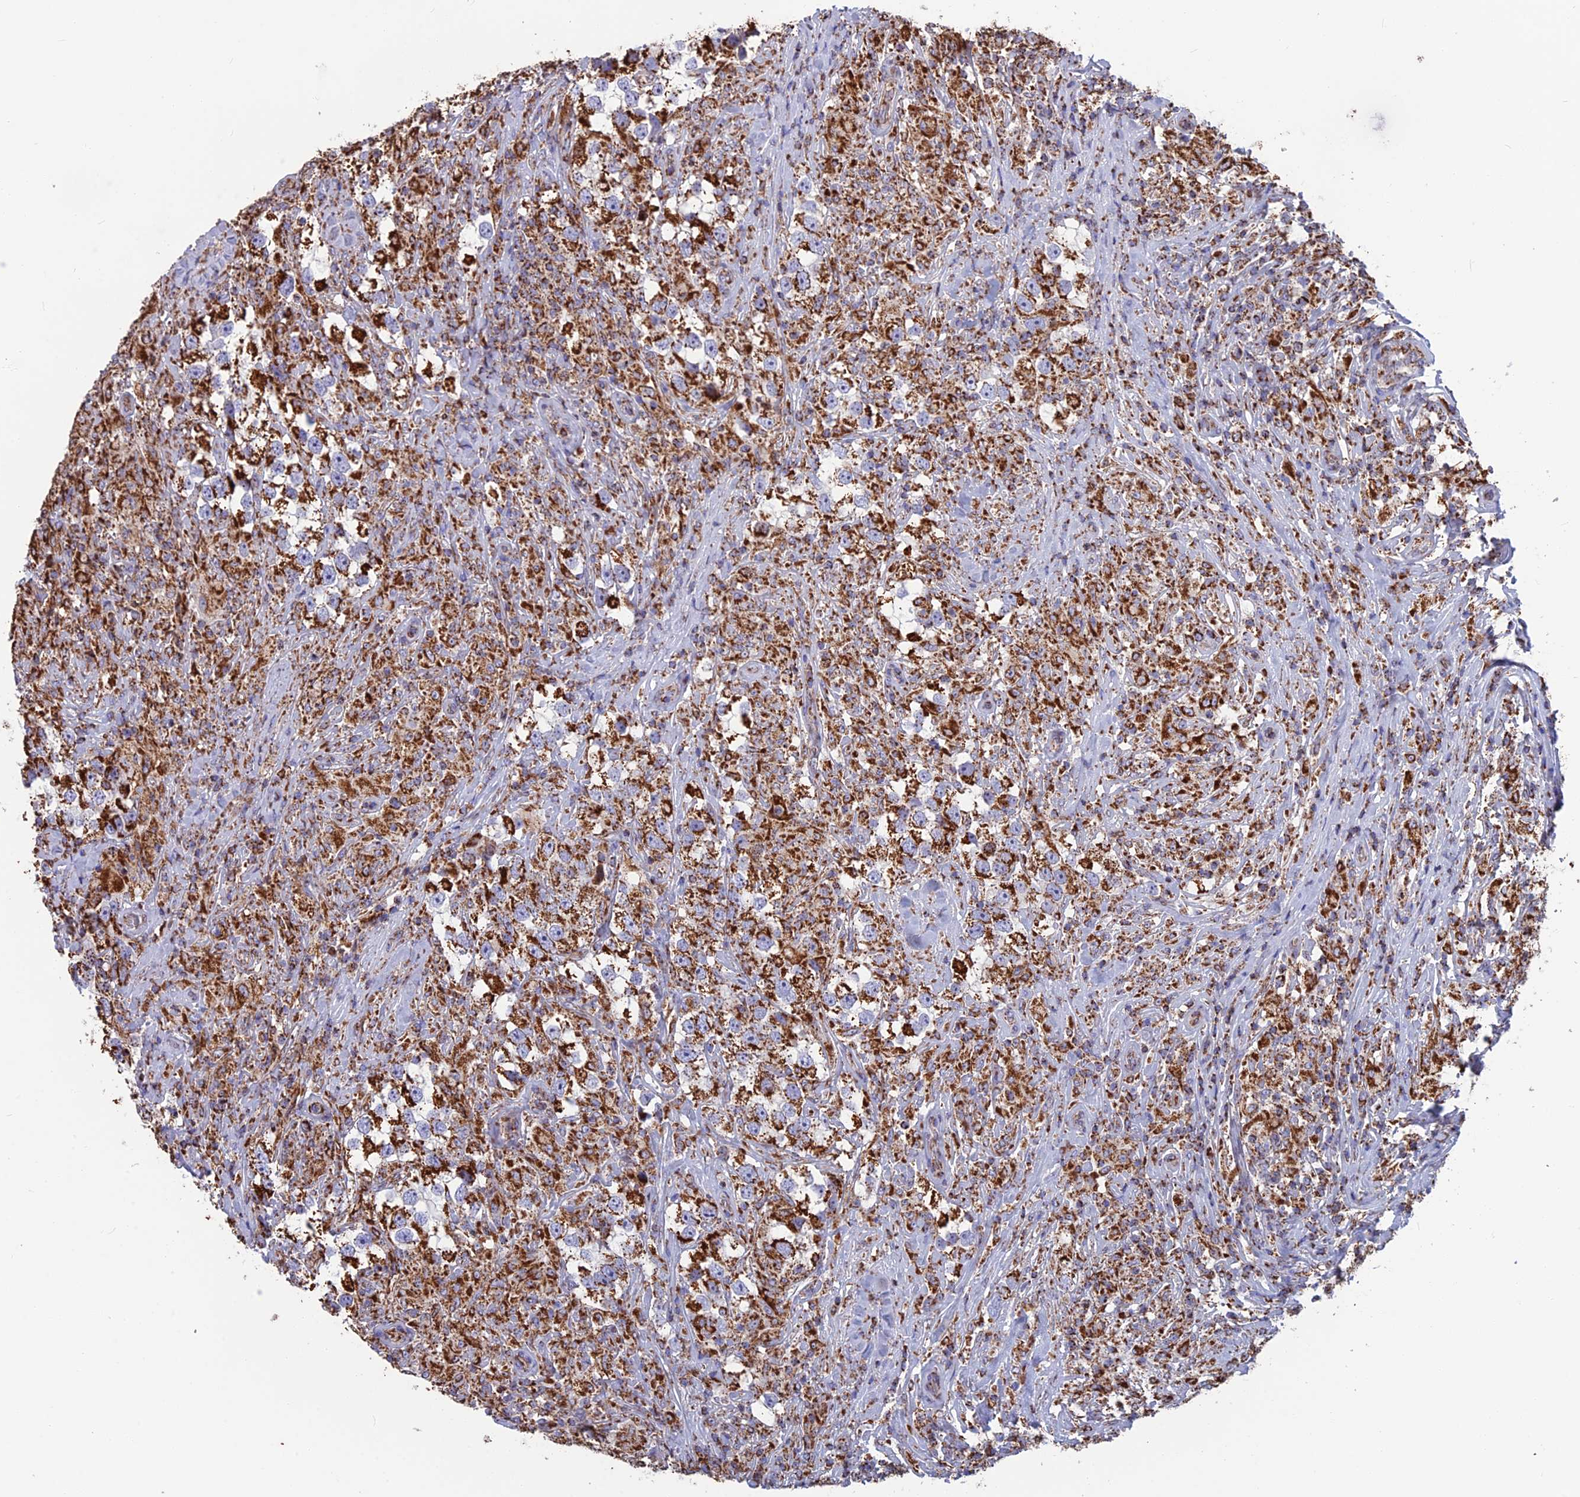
{"staining": {"intensity": "strong", "quantity": ">75%", "location": "cytoplasmic/membranous"}, "tissue": "testis cancer", "cell_type": "Tumor cells", "image_type": "cancer", "snomed": [{"axis": "morphology", "description": "Seminoma, NOS"}, {"axis": "topography", "description": "Testis"}], "caption": "IHC of testis seminoma exhibits high levels of strong cytoplasmic/membranous staining in about >75% of tumor cells. (DAB (3,3'-diaminobenzidine) IHC with brightfield microscopy, high magnification).", "gene": "CS", "patient": {"sex": "male", "age": 46}}